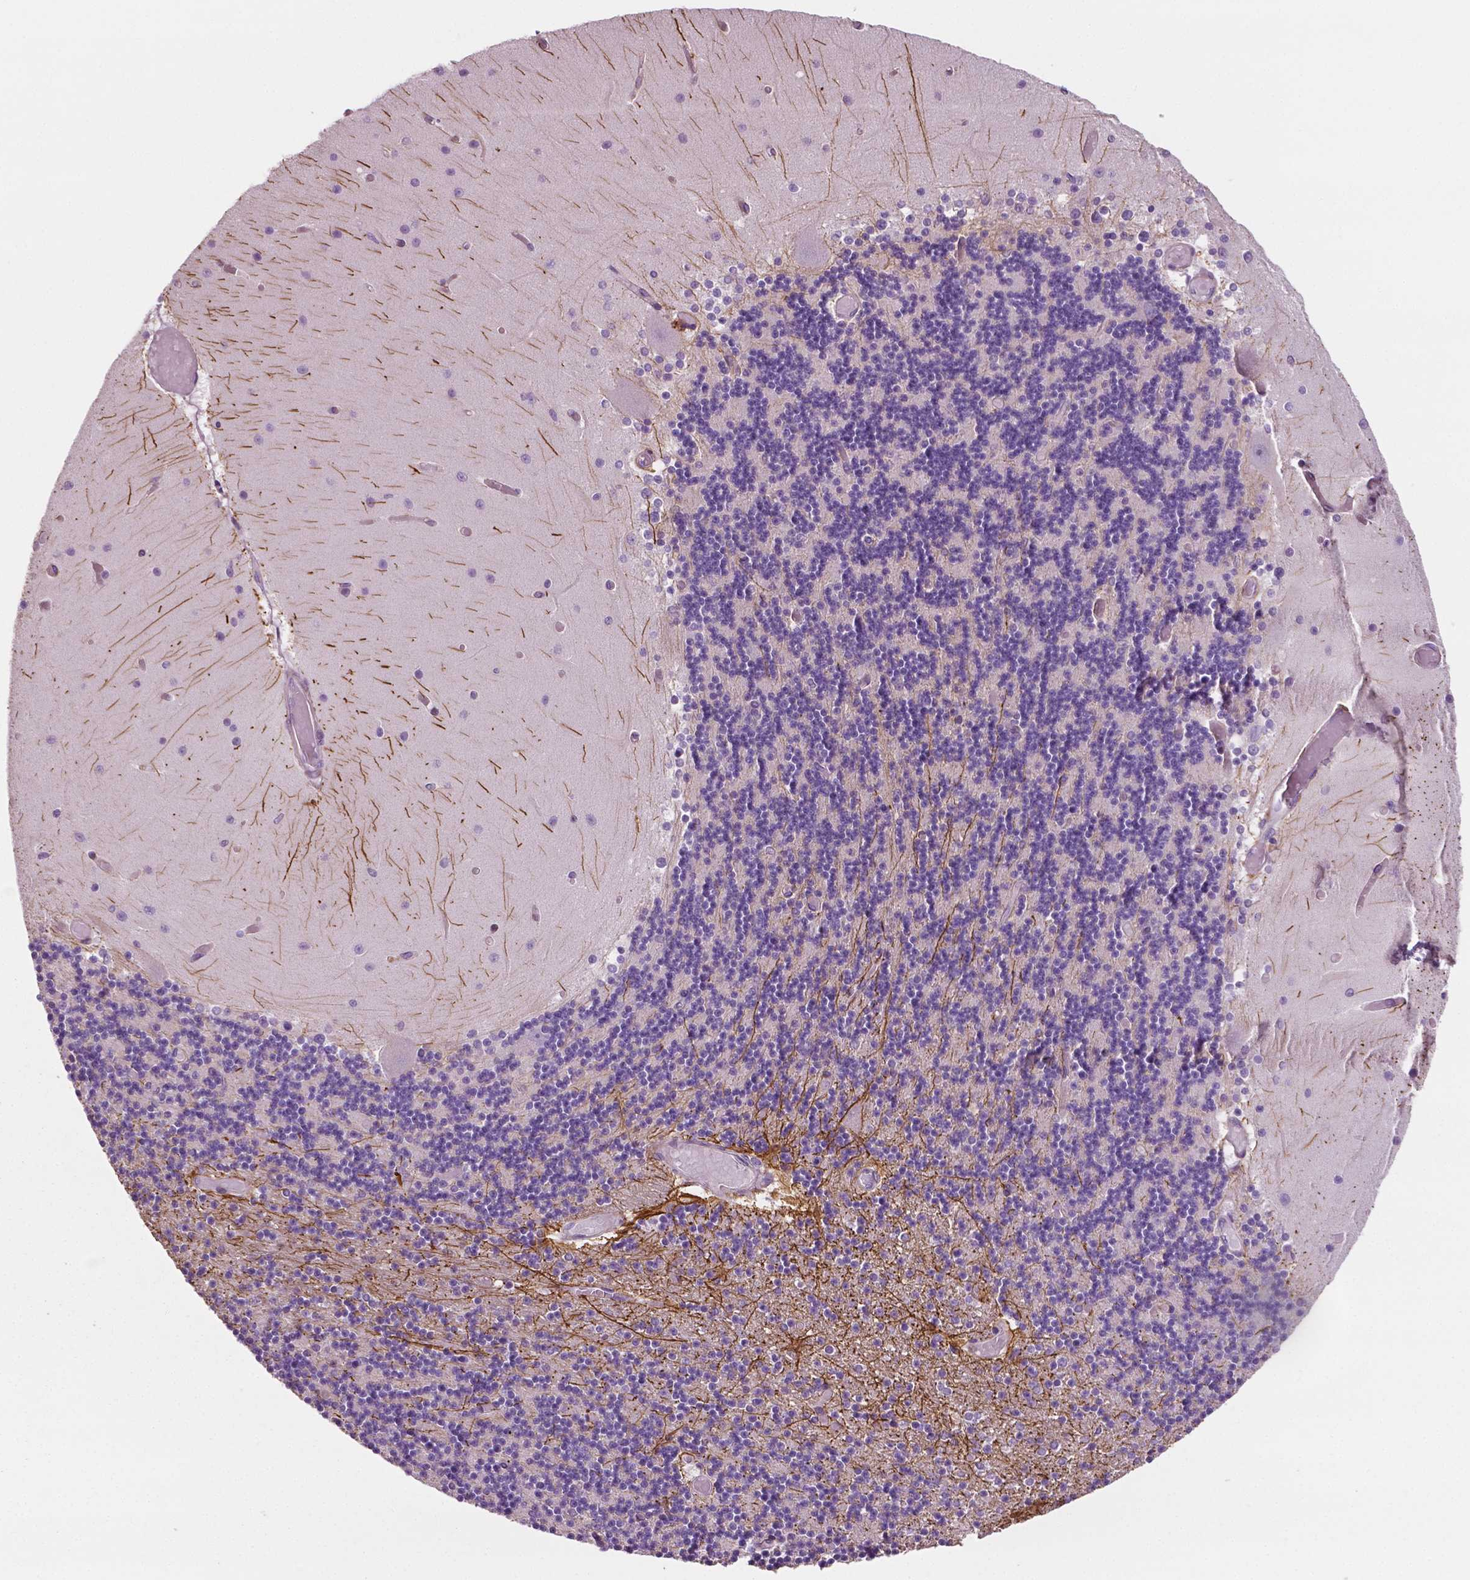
{"staining": {"intensity": "negative", "quantity": "none", "location": "none"}, "tissue": "cerebellum", "cell_type": "Cells in granular layer", "image_type": "normal", "snomed": [{"axis": "morphology", "description": "Normal tissue, NOS"}, {"axis": "topography", "description": "Cerebellum"}], "caption": "An IHC micrograph of unremarkable cerebellum is shown. There is no staining in cells in granular layer of cerebellum. (DAB IHC, high magnification).", "gene": "PTX3", "patient": {"sex": "female", "age": 28}}